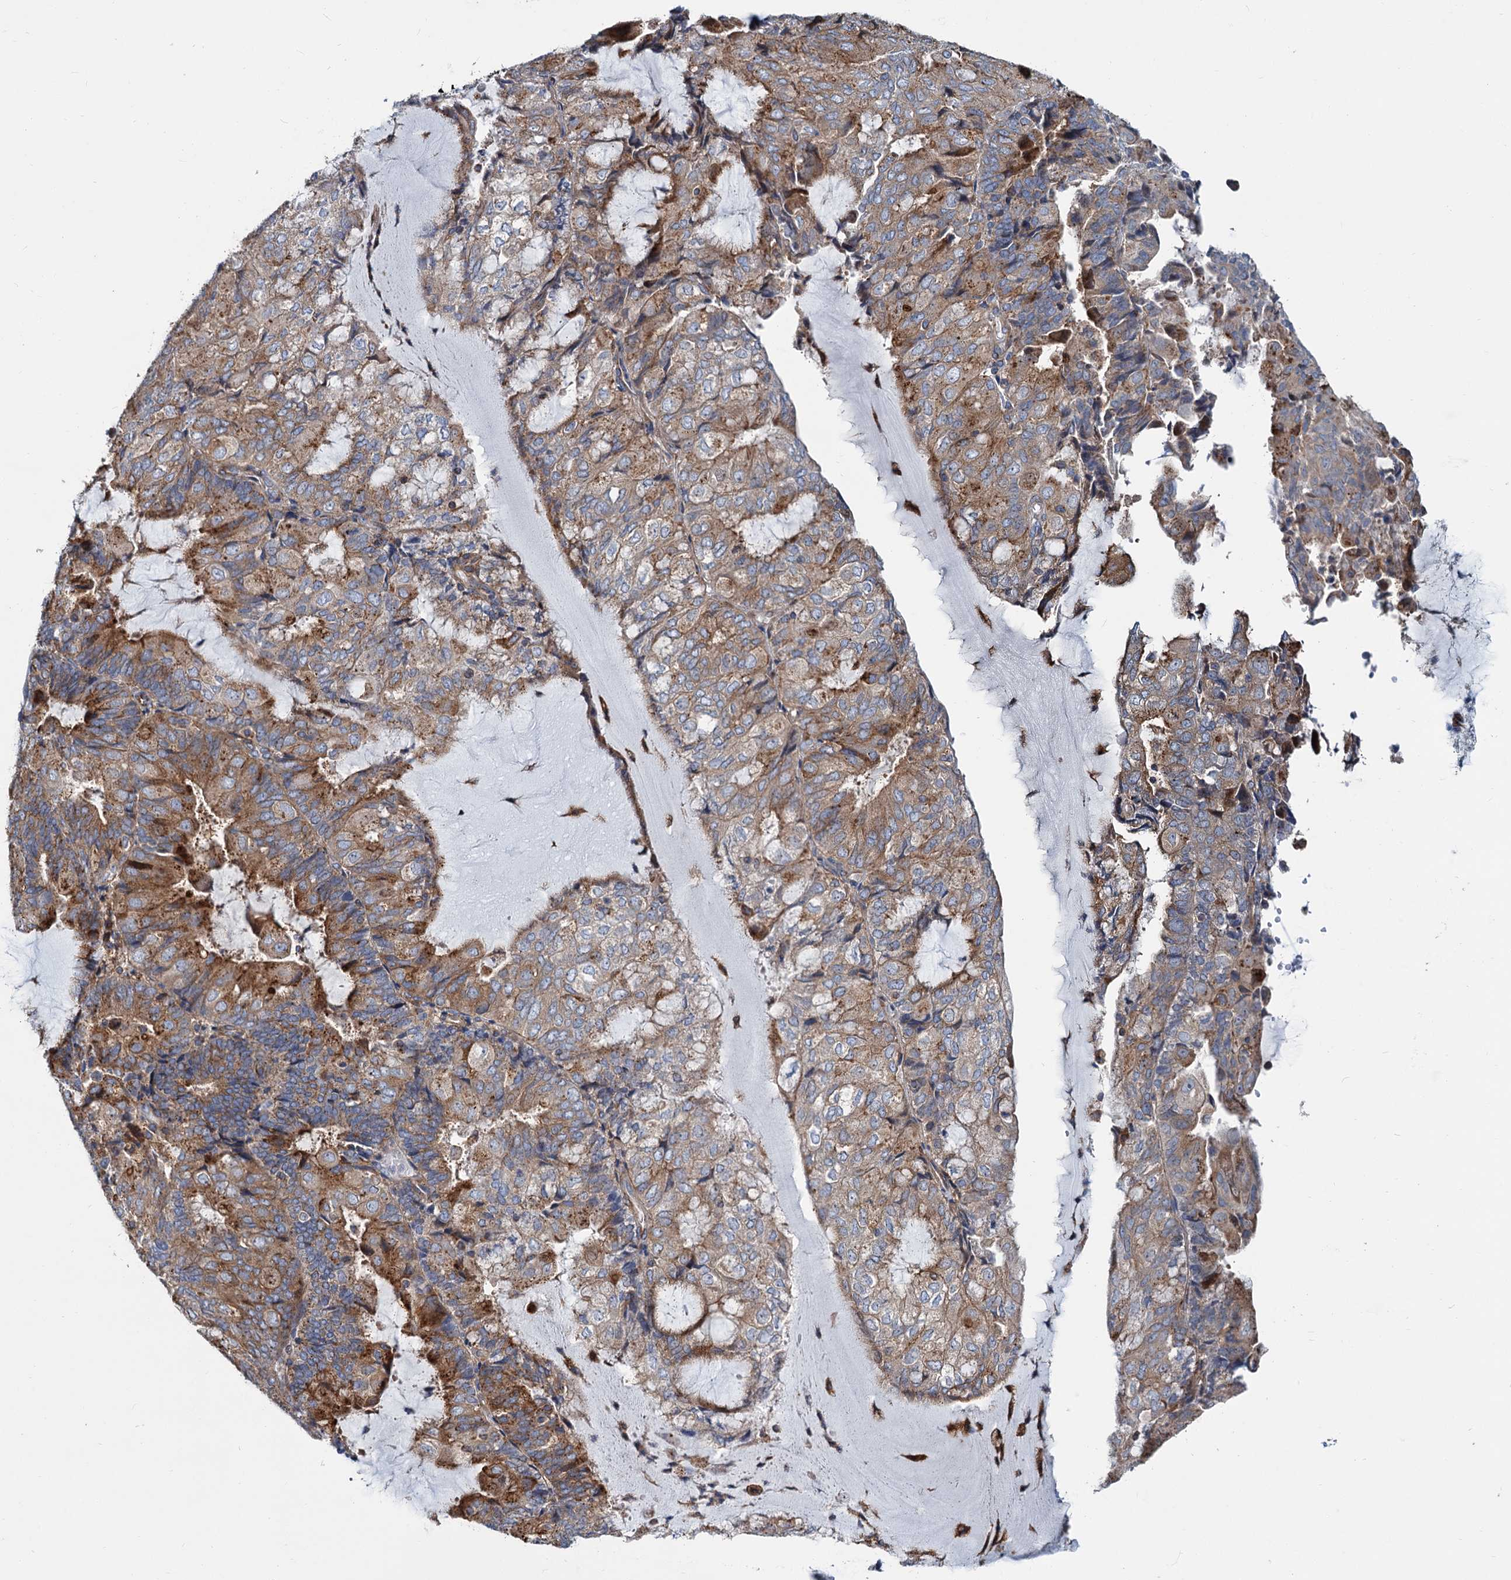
{"staining": {"intensity": "moderate", "quantity": ">75%", "location": "cytoplasmic/membranous"}, "tissue": "endometrial cancer", "cell_type": "Tumor cells", "image_type": "cancer", "snomed": [{"axis": "morphology", "description": "Adenocarcinoma, NOS"}, {"axis": "topography", "description": "Endometrium"}], "caption": "Endometrial cancer stained for a protein (brown) reveals moderate cytoplasmic/membranous positive staining in approximately >75% of tumor cells.", "gene": "PSEN1", "patient": {"sex": "female", "age": 81}}